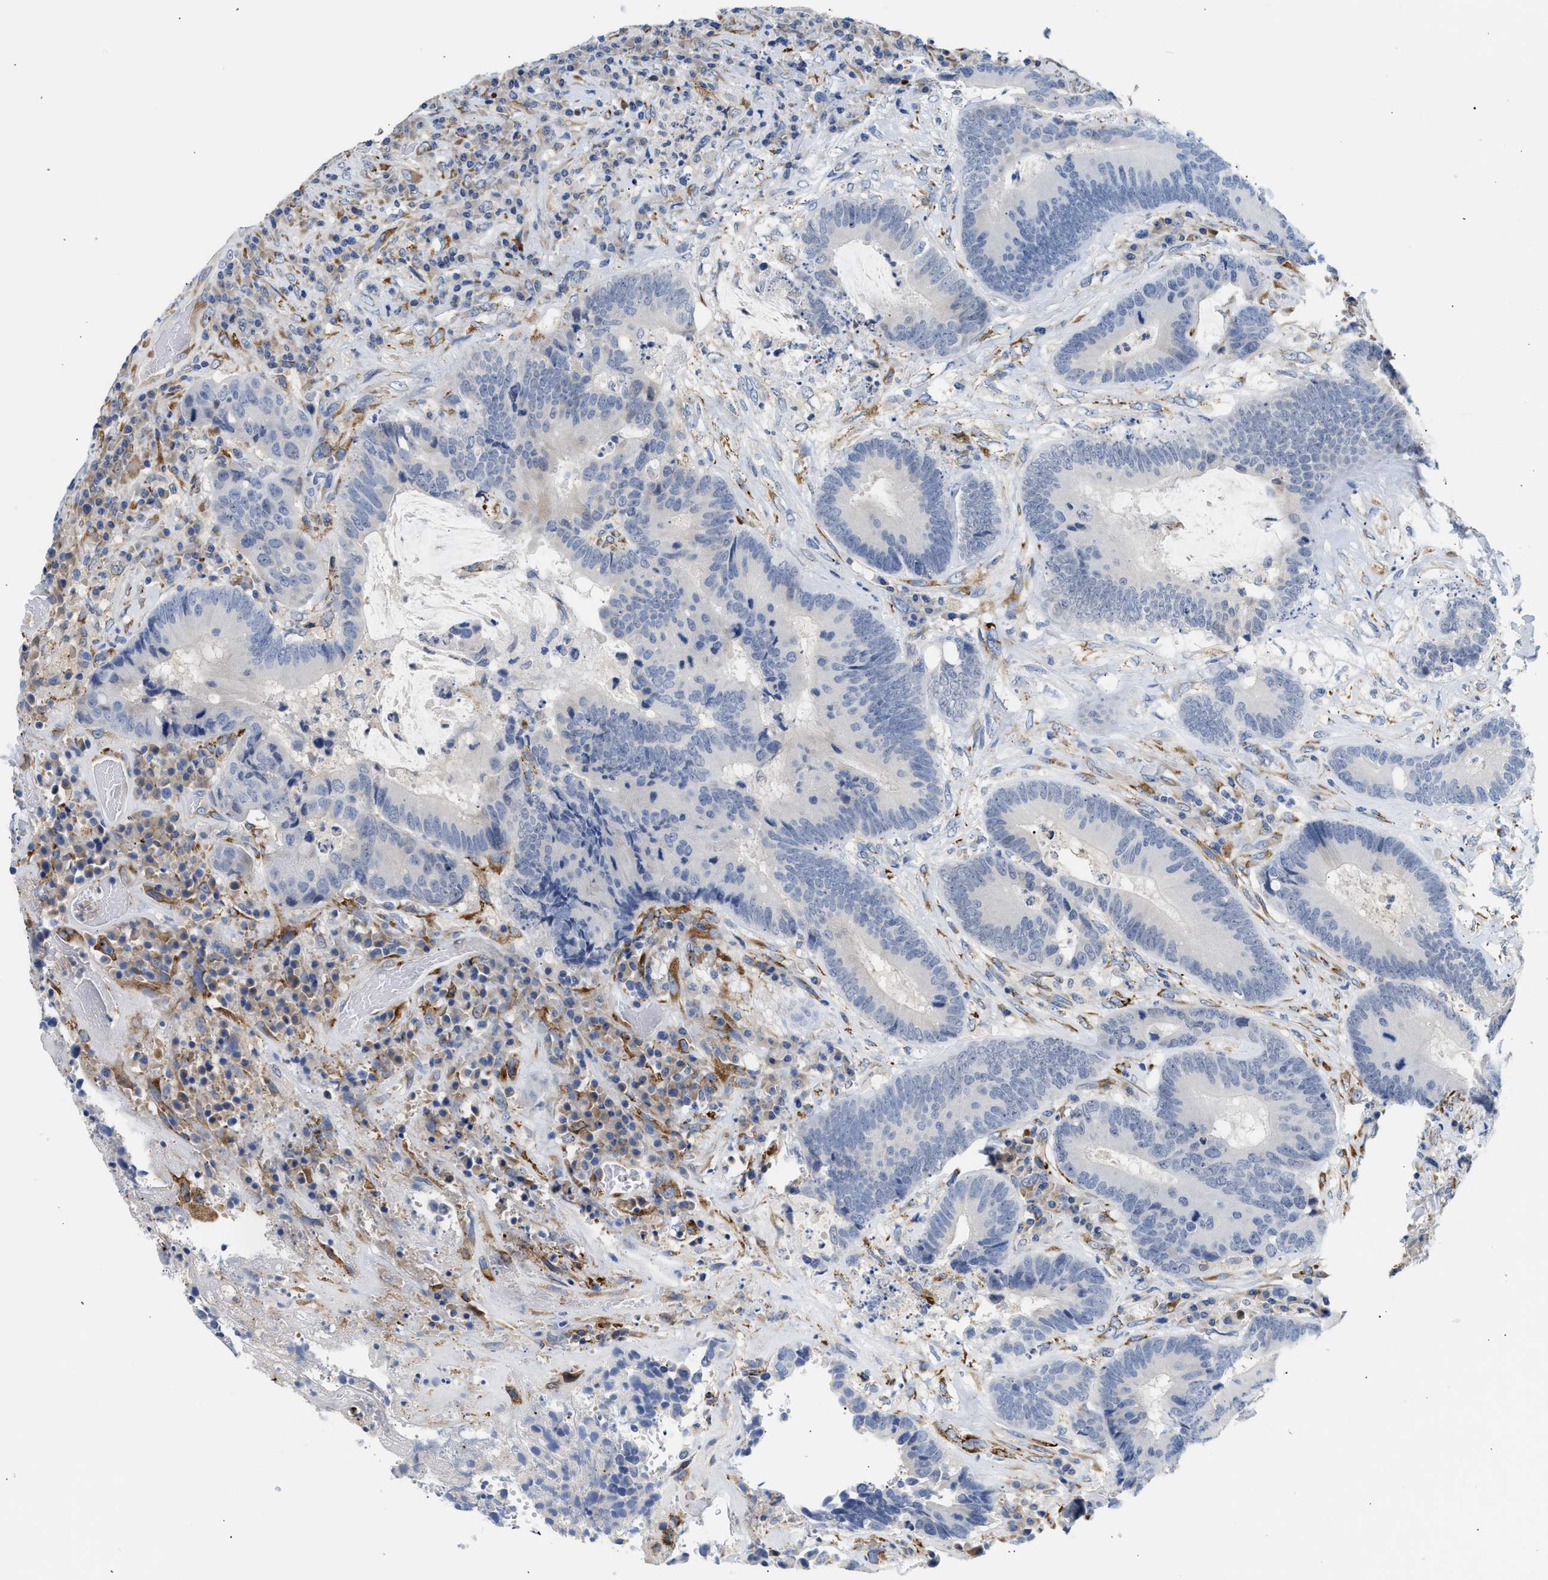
{"staining": {"intensity": "negative", "quantity": "none", "location": "none"}, "tissue": "colorectal cancer", "cell_type": "Tumor cells", "image_type": "cancer", "snomed": [{"axis": "morphology", "description": "Adenocarcinoma, NOS"}, {"axis": "topography", "description": "Rectum"}], "caption": "Tumor cells show no significant protein staining in adenocarcinoma (colorectal).", "gene": "PPM1L", "patient": {"sex": "female", "age": 89}}